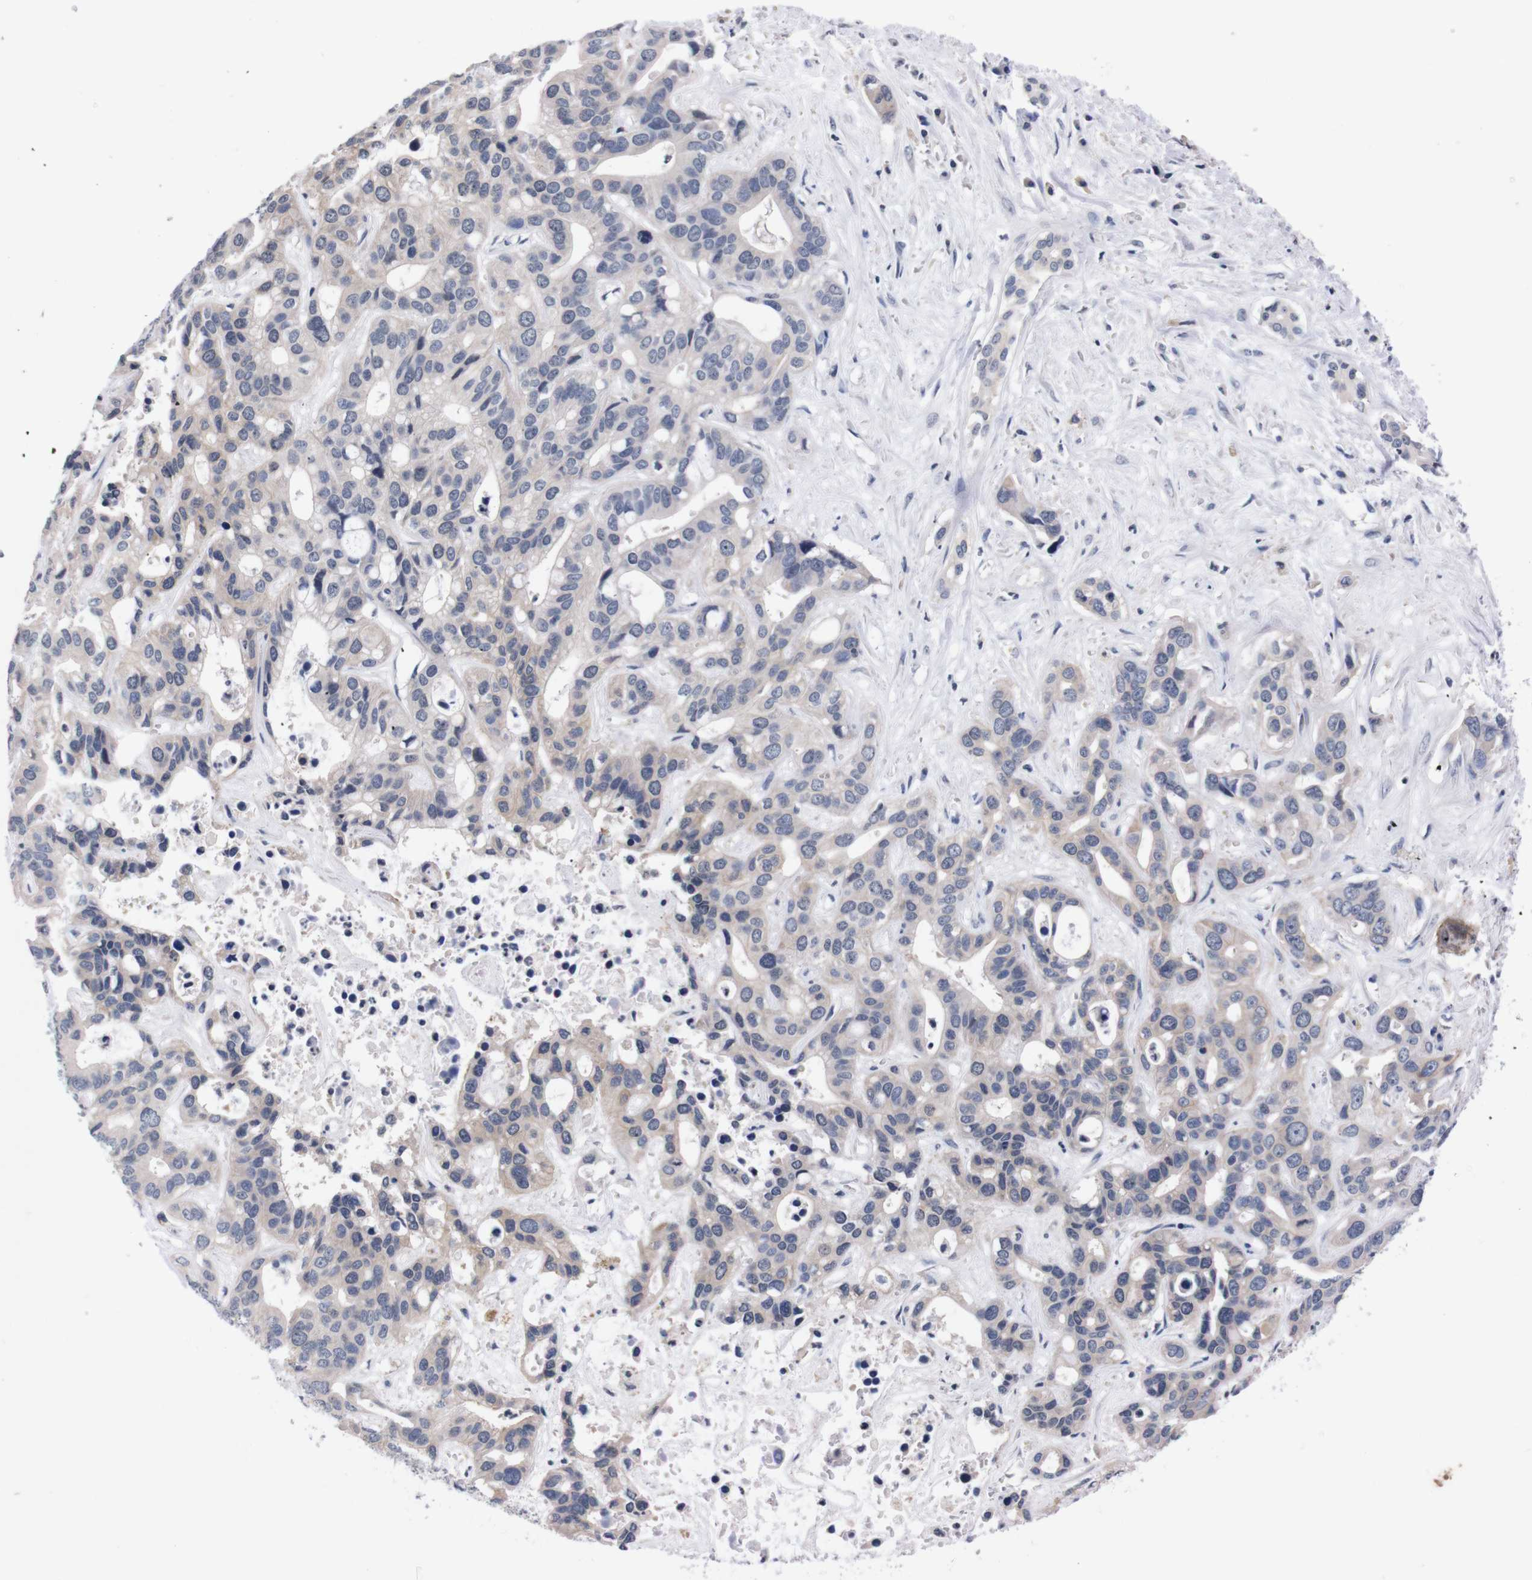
{"staining": {"intensity": "negative", "quantity": "none", "location": "none"}, "tissue": "liver cancer", "cell_type": "Tumor cells", "image_type": "cancer", "snomed": [{"axis": "morphology", "description": "Cholangiocarcinoma"}, {"axis": "topography", "description": "Liver"}], "caption": "This image is of liver cancer stained with immunohistochemistry (IHC) to label a protein in brown with the nuclei are counter-stained blue. There is no positivity in tumor cells.", "gene": "TNFRSF21", "patient": {"sex": "female", "age": 65}}